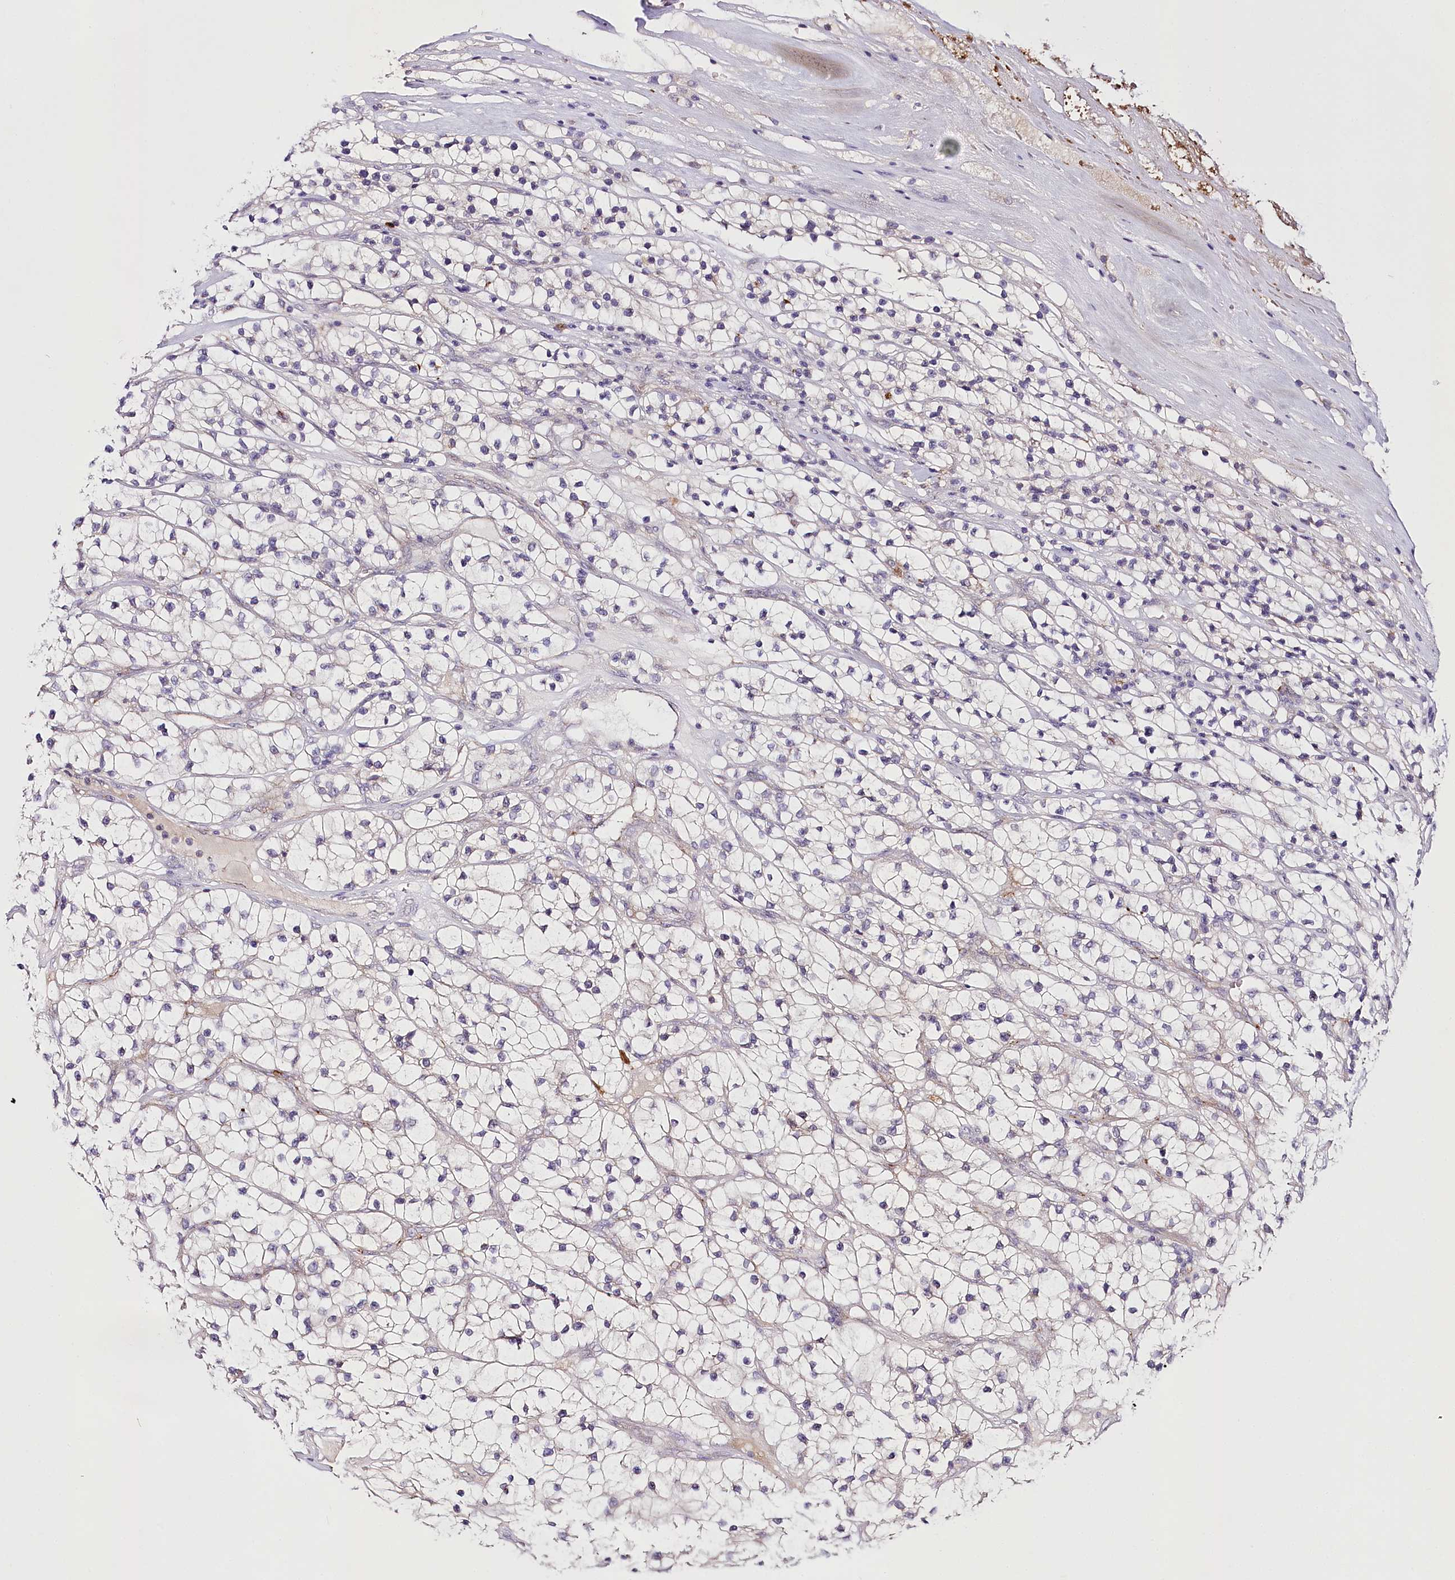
{"staining": {"intensity": "negative", "quantity": "none", "location": "none"}, "tissue": "renal cancer", "cell_type": "Tumor cells", "image_type": "cancer", "snomed": [{"axis": "morphology", "description": "Adenocarcinoma, NOS"}, {"axis": "topography", "description": "Kidney"}], "caption": "Human adenocarcinoma (renal) stained for a protein using immunohistochemistry displays no positivity in tumor cells.", "gene": "VWA5A", "patient": {"sex": "female", "age": 57}}